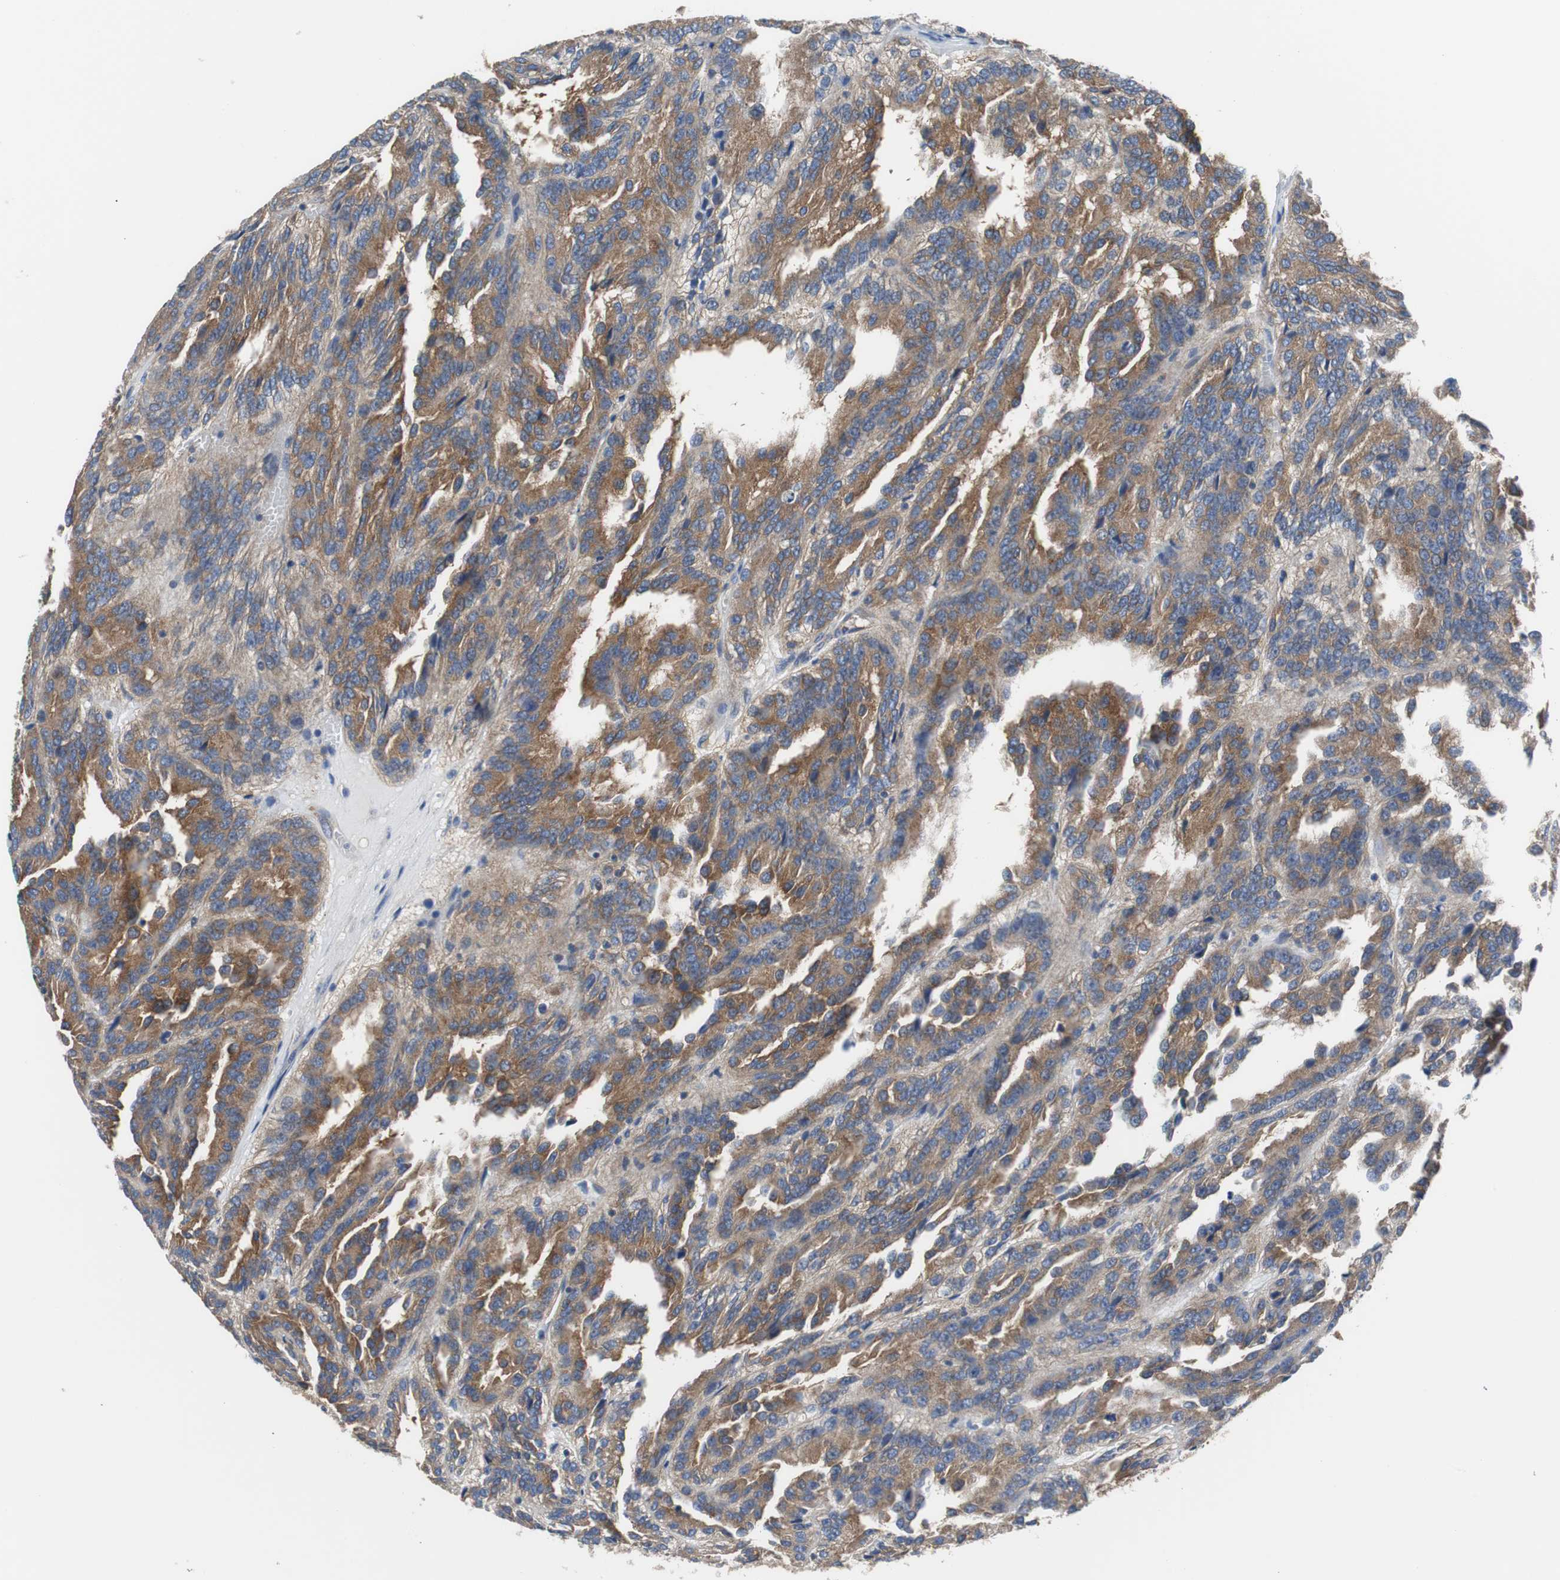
{"staining": {"intensity": "moderate", "quantity": ">75%", "location": "cytoplasmic/membranous"}, "tissue": "renal cancer", "cell_type": "Tumor cells", "image_type": "cancer", "snomed": [{"axis": "morphology", "description": "Adenocarcinoma, NOS"}, {"axis": "topography", "description": "Kidney"}], "caption": "Brown immunohistochemical staining in human renal cancer (adenocarcinoma) shows moderate cytoplasmic/membranous staining in approximately >75% of tumor cells.", "gene": "BRAF", "patient": {"sex": "male", "age": 46}}